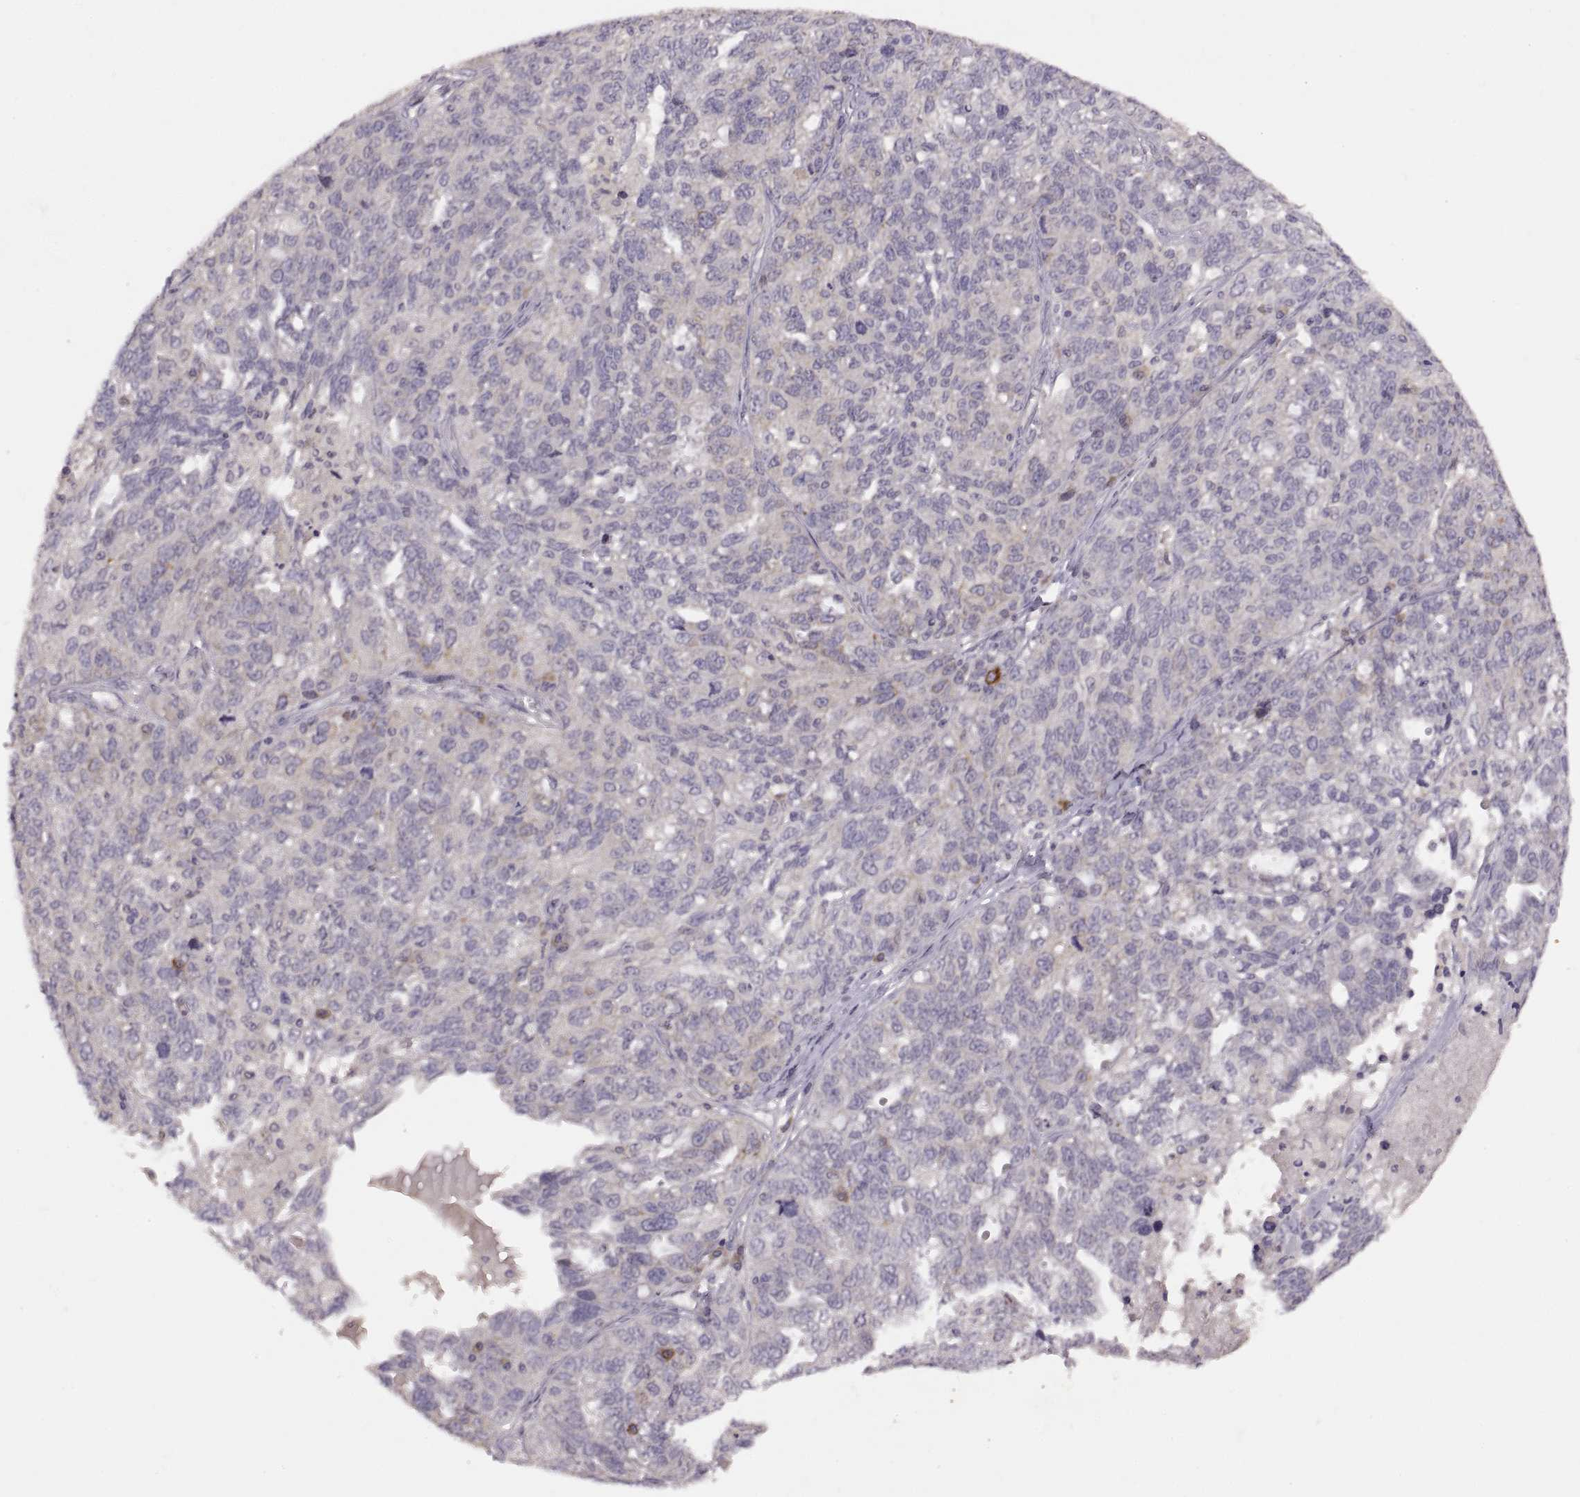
{"staining": {"intensity": "weak", "quantity": "<25%", "location": "cytoplasmic/membranous"}, "tissue": "ovarian cancer", "cell_type": "Tumor cells", "image_type": "cancer", "snomed": [{"axis": "morphology", "description": "Cystadenocarcinoma, serous, NOS"}, {"axis": "topography", "description": "Ovary"}], "caption": "This micrograph is of ovarian serous cystadenocarcinoma stained with immunohistochemistry (IHC) to label a protein in brown with the nuclei are counter-stained blue. There is no staining in tumor cells. (DAB (3,3'-diaminobenzidine) immunohistochemistry (IHC), high magnification).", "gene": "HMGCR", "patient": {"sex": "female", "age": 71}}